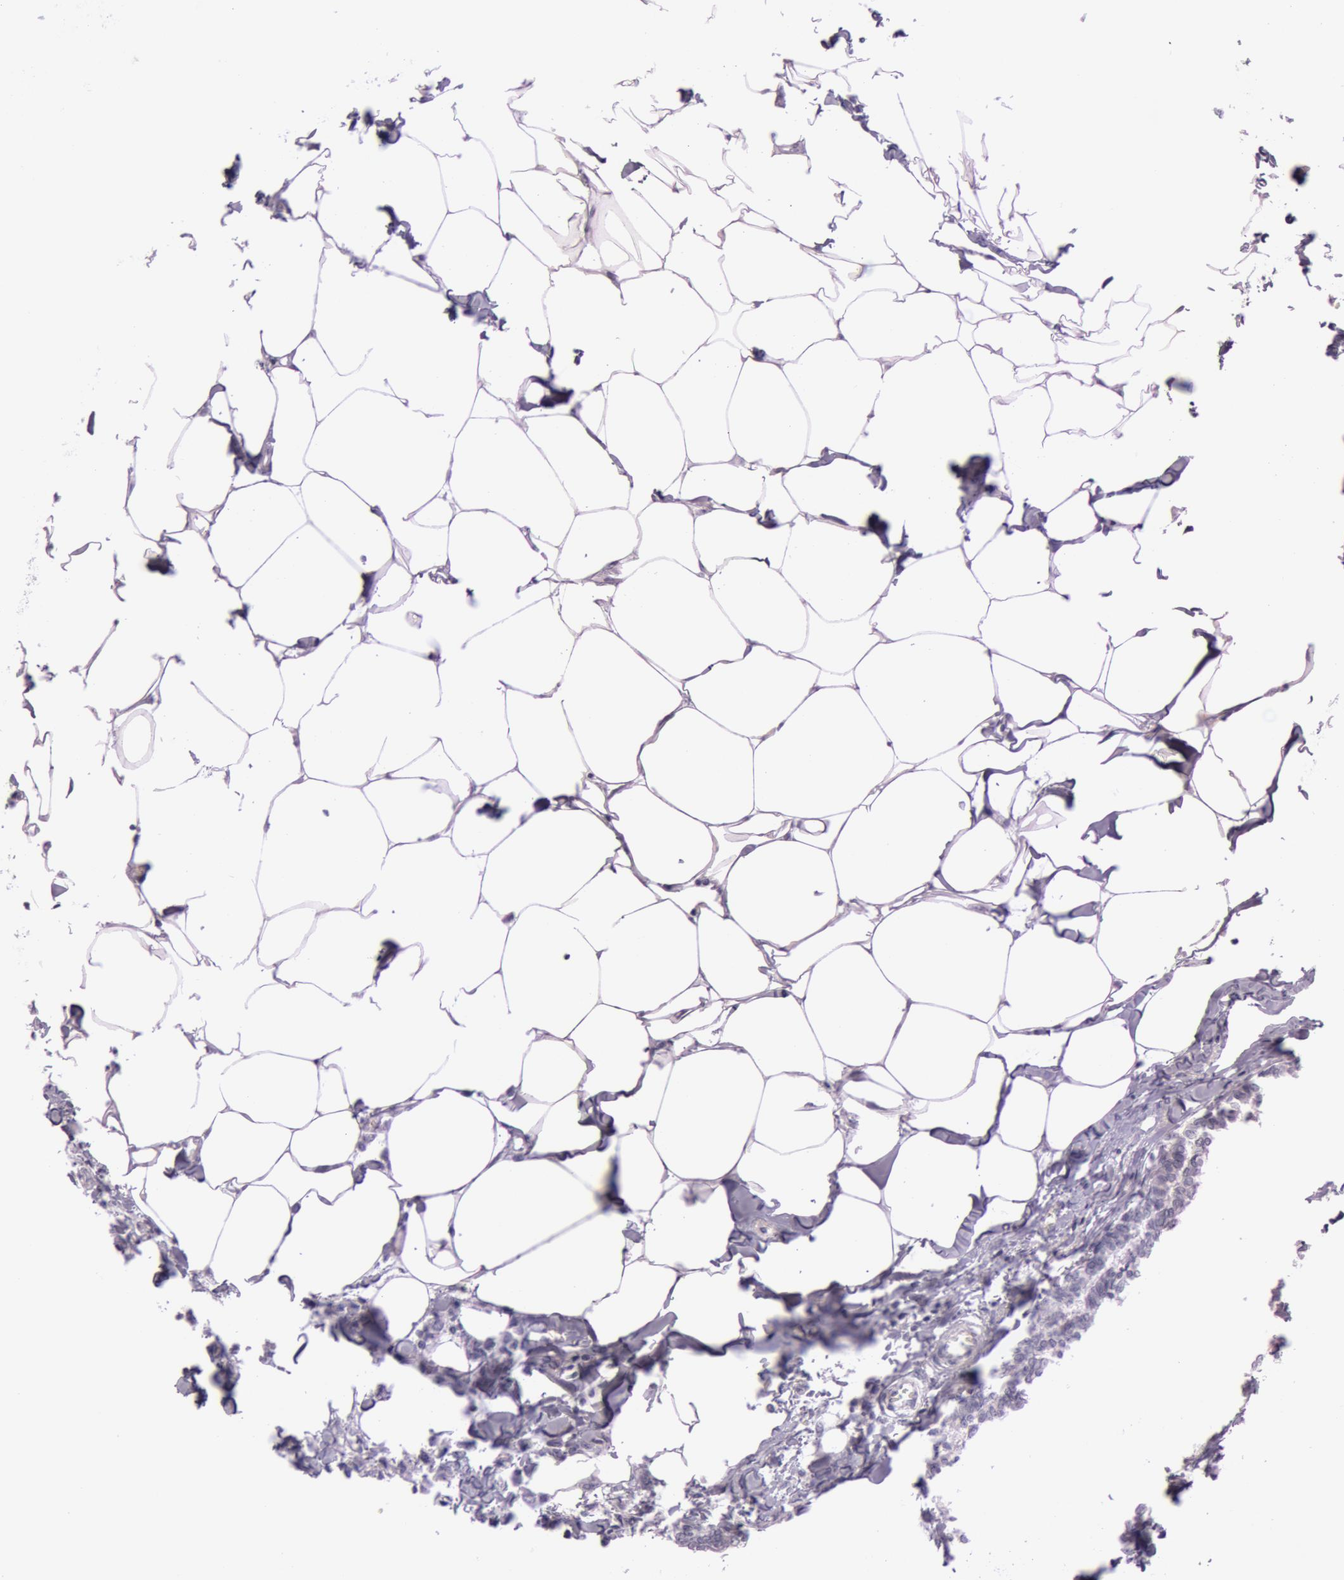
{"staining": {"intensity": "negative", "quantity": "none", "location": "none"}, "tissue": "breast cancer", "cell_type": "Tumor cells", "image_type": "cancer", "snomed": [{"axis": "morphology", "description": "Lobular carcinoma"}, {"axis": "topography", "description": "Breast"}], "caption": "Tumor cells show no significant positivity in breast lobular carcinoma.", "gene": "S100A7", "patient": {"sex": "female", "age": 51}}